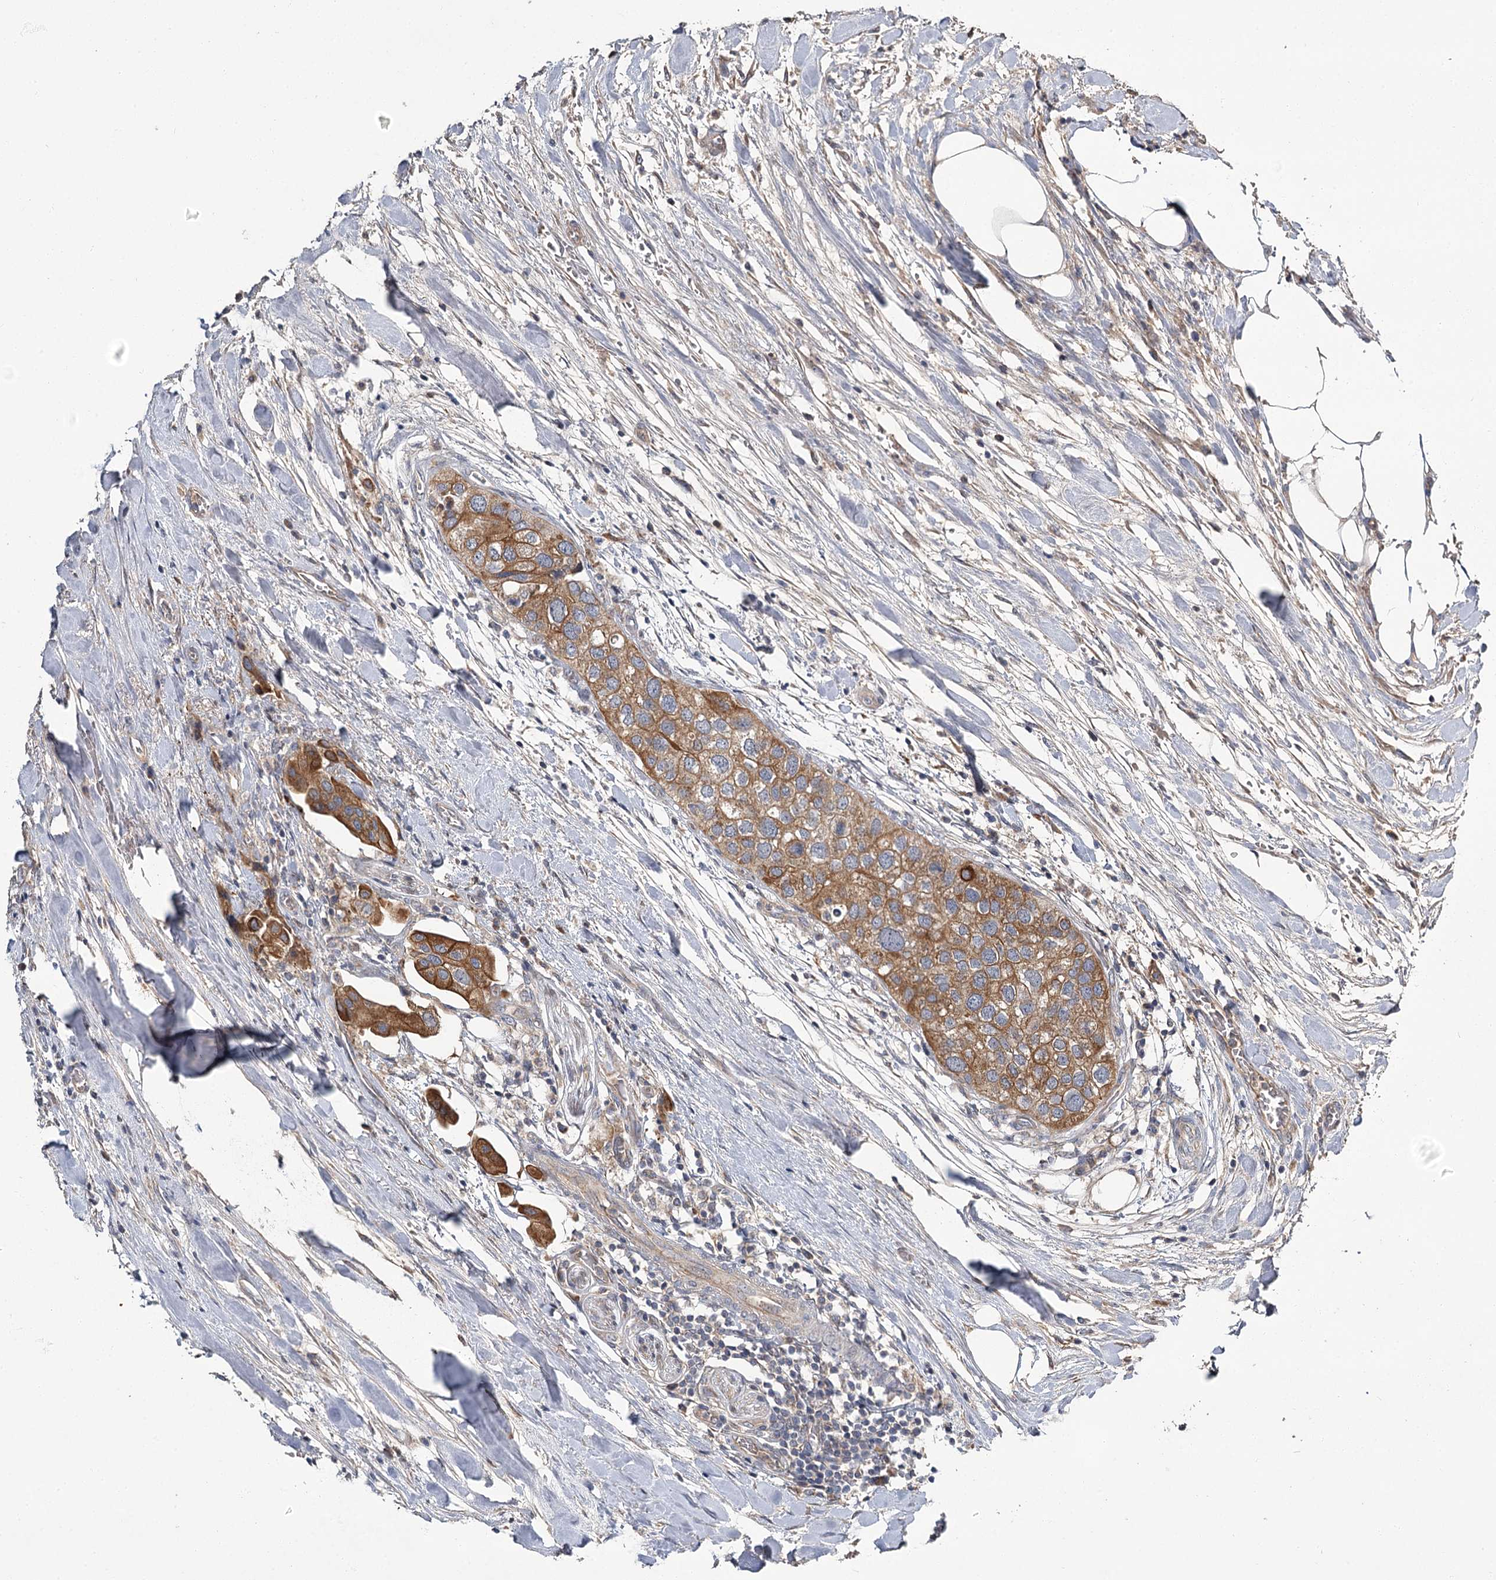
{"staining": {"intensity": "moderate", "quantity": ">75%", "location": "cytoplasmic/membranous"}, "tissue": "urothelial cancer", "cell_type": "Tumor cells", "image_type": "cancer", "snomed": [{"axis": "morphology", "description": "Urothelial carcinoma, High grade"}, {"axis": "topography", "description": "Urinary bladder"}], "caption": "A micrograph of human urothelial cancer stained for a protein demonstrates moderate cytoplasmic/membranous brown staining in tumor cells. The staining is performed using DAB brown chromogen to label protein expression. The nuclei are counter-stained blue using hematoxylin.", "gene": "MFN1", "patient": {"sex": "male", "age": 64}}